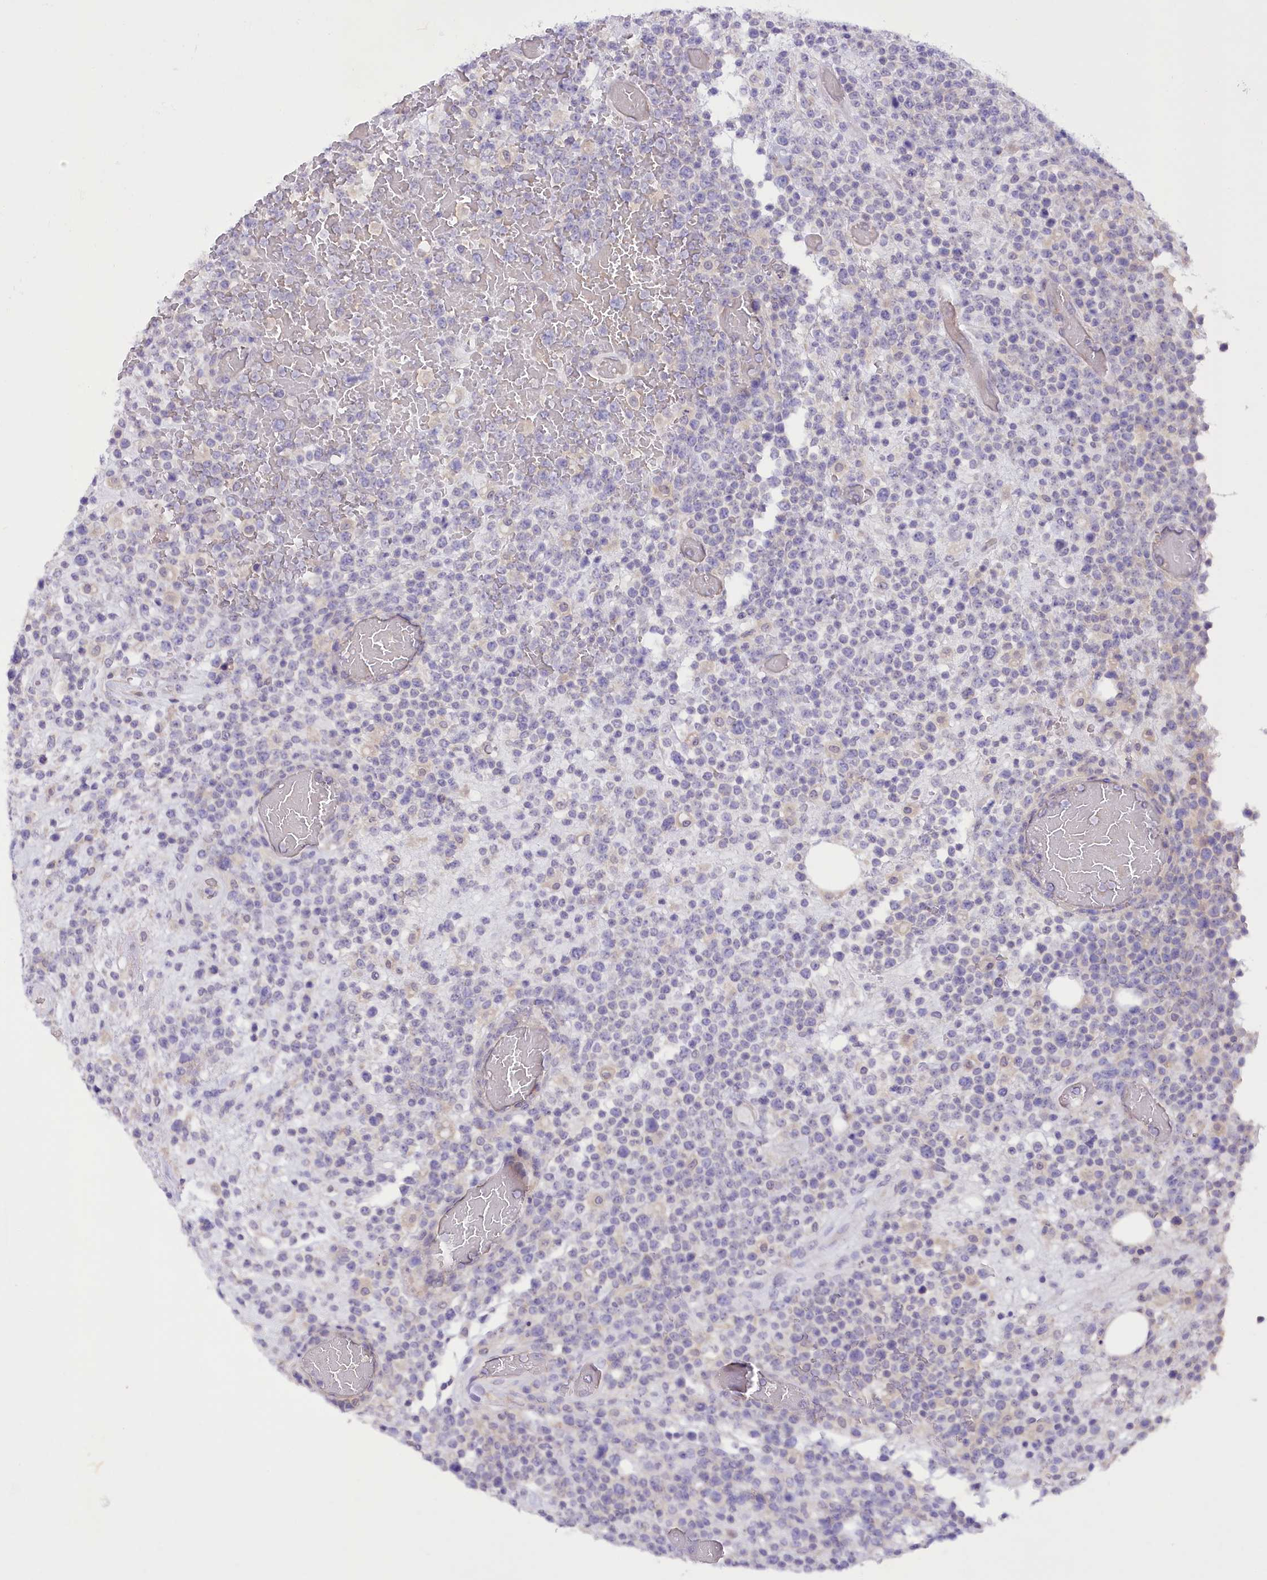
{"staining": {"intensity": "negative", "quantity": "none", "location": "none"}, "tissue": "lymphoma", "cell_type": "Tumor cells", "image_type": "cancer", "snomed": [{"axis": "morphology", "description": "Malignant lymphoma, non-Hodgkin's type, High grade"}, {"axis": "topography", "description": "Colon"}], "caption": "IHC of human high-grade malignant lymphoma, non-Hodgkin's type displays no staining in tumor cells.", "gene": "DCUN1D1", "patient": {"sex": "female", "age": 53}}